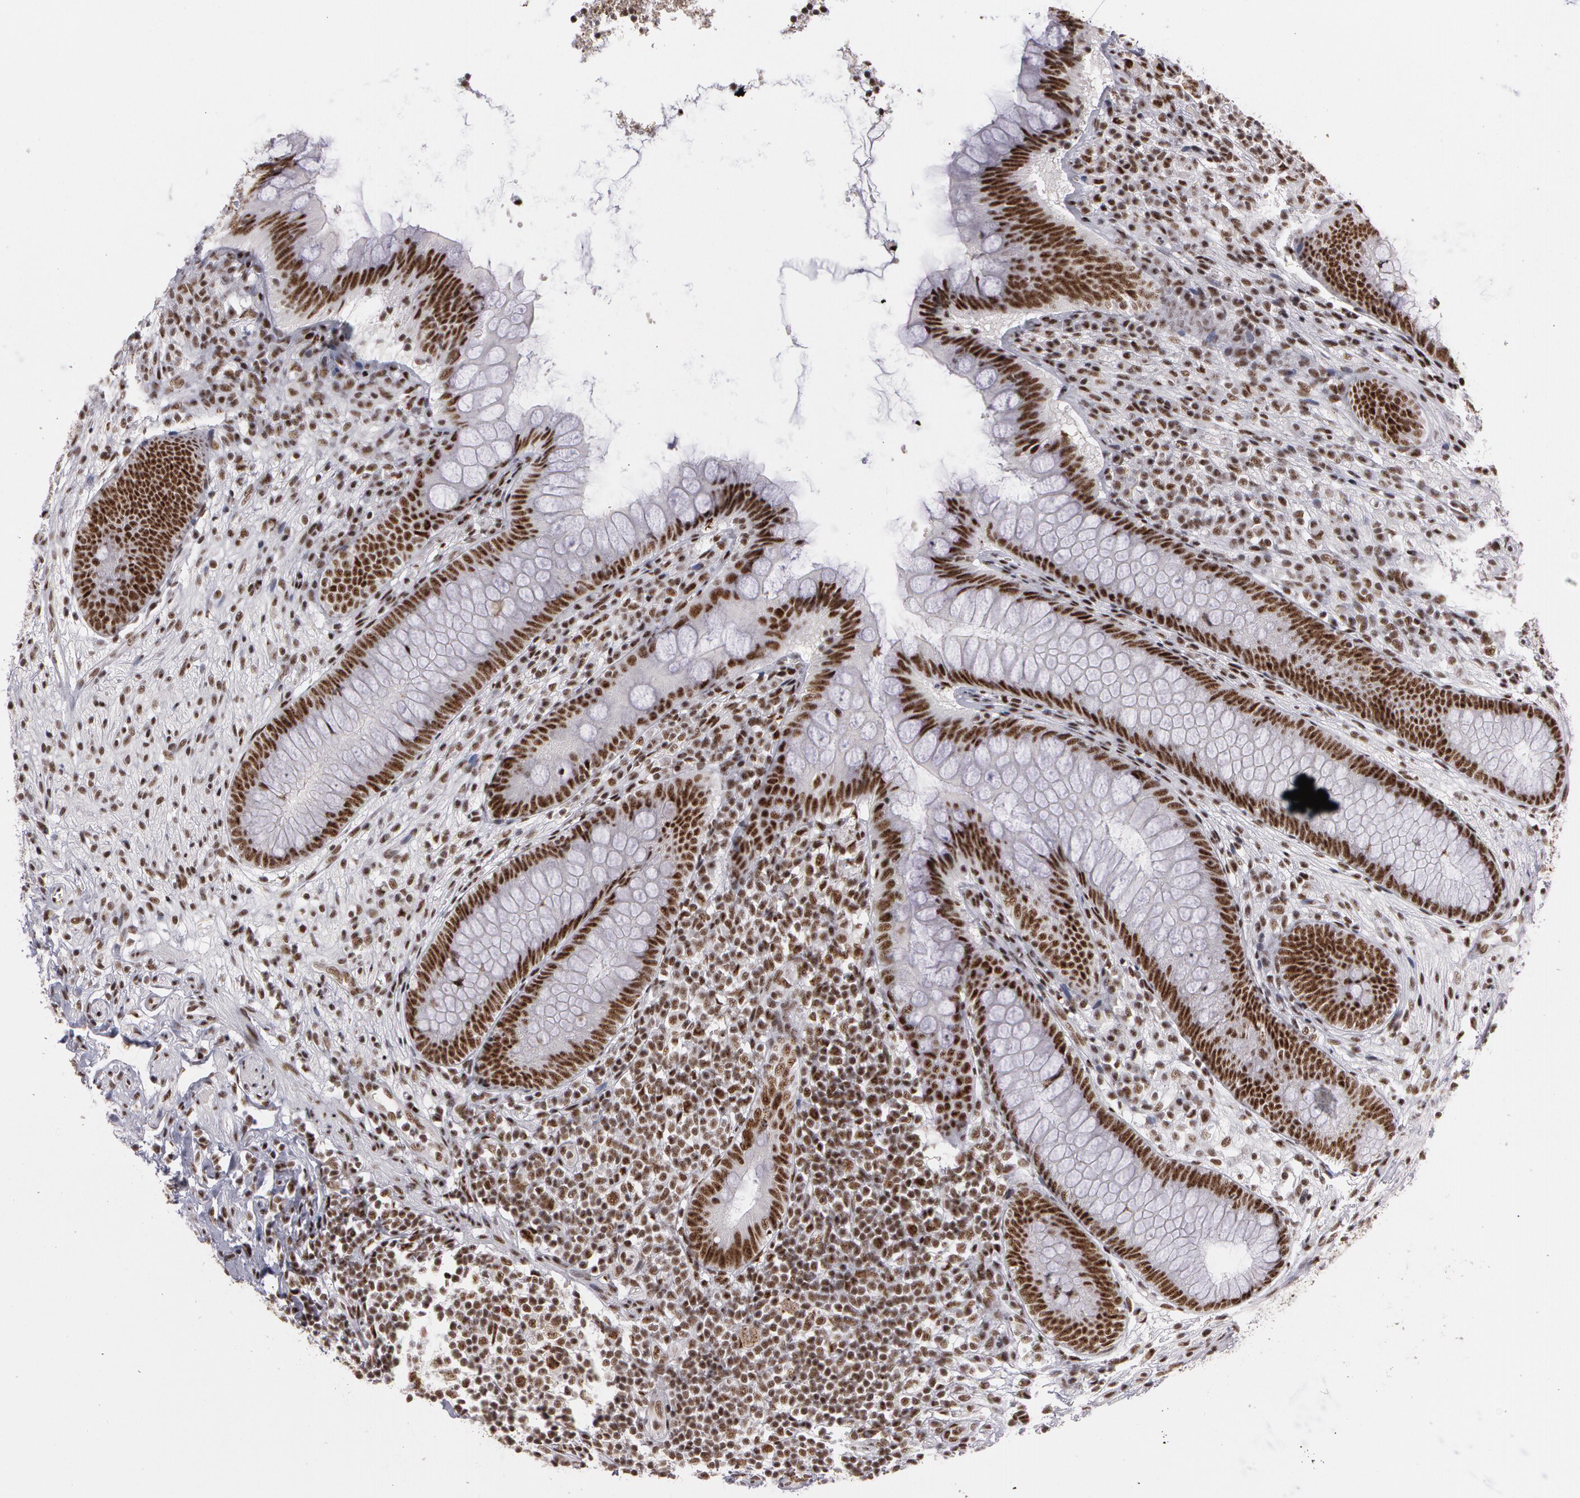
{"staining": {"intensity": "moderate", "quantity": ">75%", "location": "nuclear"}, "tissue": "appendix", "cell_type": "Glandular cells", "image_type": "normal", "snomed": [{"axis": "morphology", "description": "Normal tissue, NOS"}, {"axis": "topography", "description": "Appendix"}], "caption": "This histopathology image displays benign appendix stained with IHC to label a protein in brown. The nuclear of glandular cells show moderate positivity for the protein. Nuclei are counter-stained blue.", "gene": "PNN", "patient": {"sex": "female", "age": 66}}